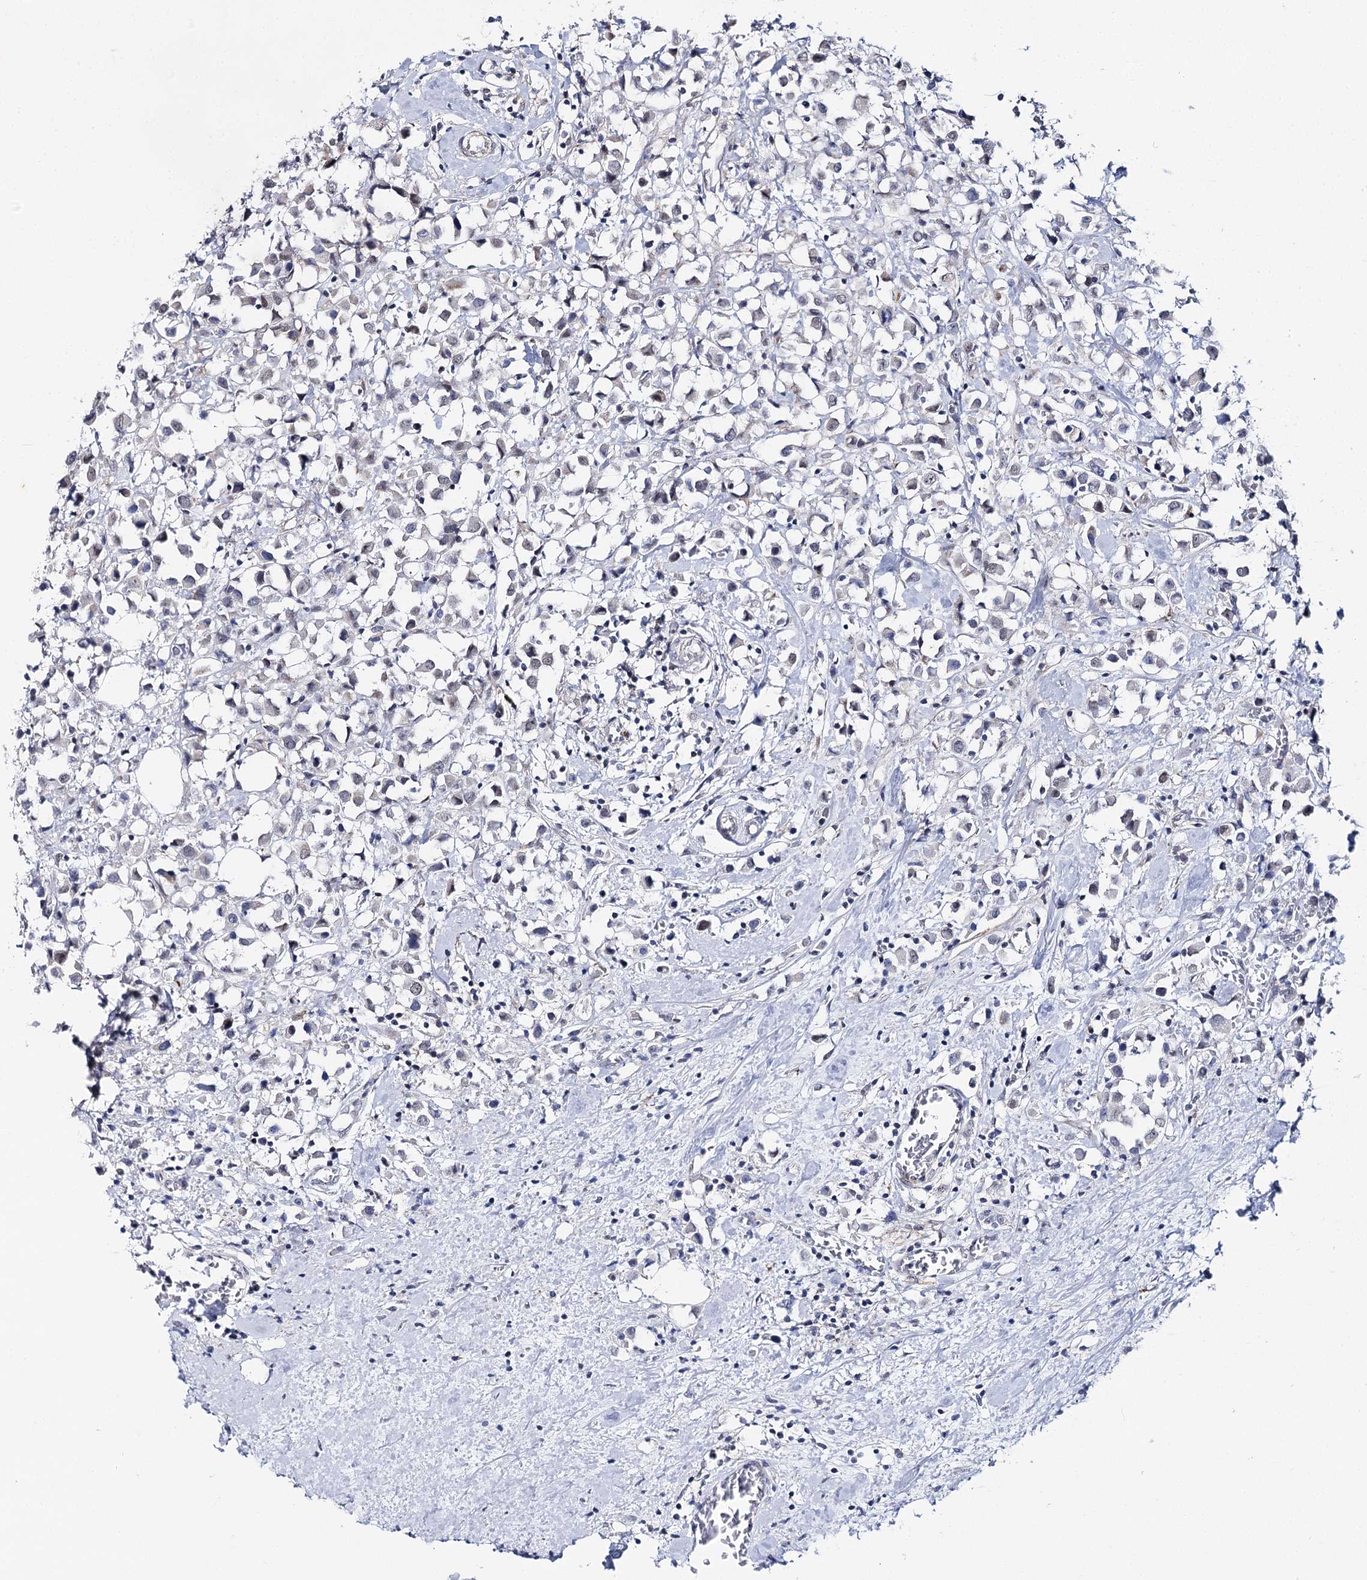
{"staining": {"intensity": "negative", "quantity": "none", "location": "none"}, "tissue": "breast cancer", "cell_type": "Tumor cells", "image_type": "cancer", "snomed": [{"axis": "morphology", "description": "Duct carcinoma"}, {"axis": "topography", "description": "Breast"}], "caption": "There is no significant staining in tumor cells of breast cancer.", "gene": "AGXT2", "patient": {"sex": "female", "age": 61}}